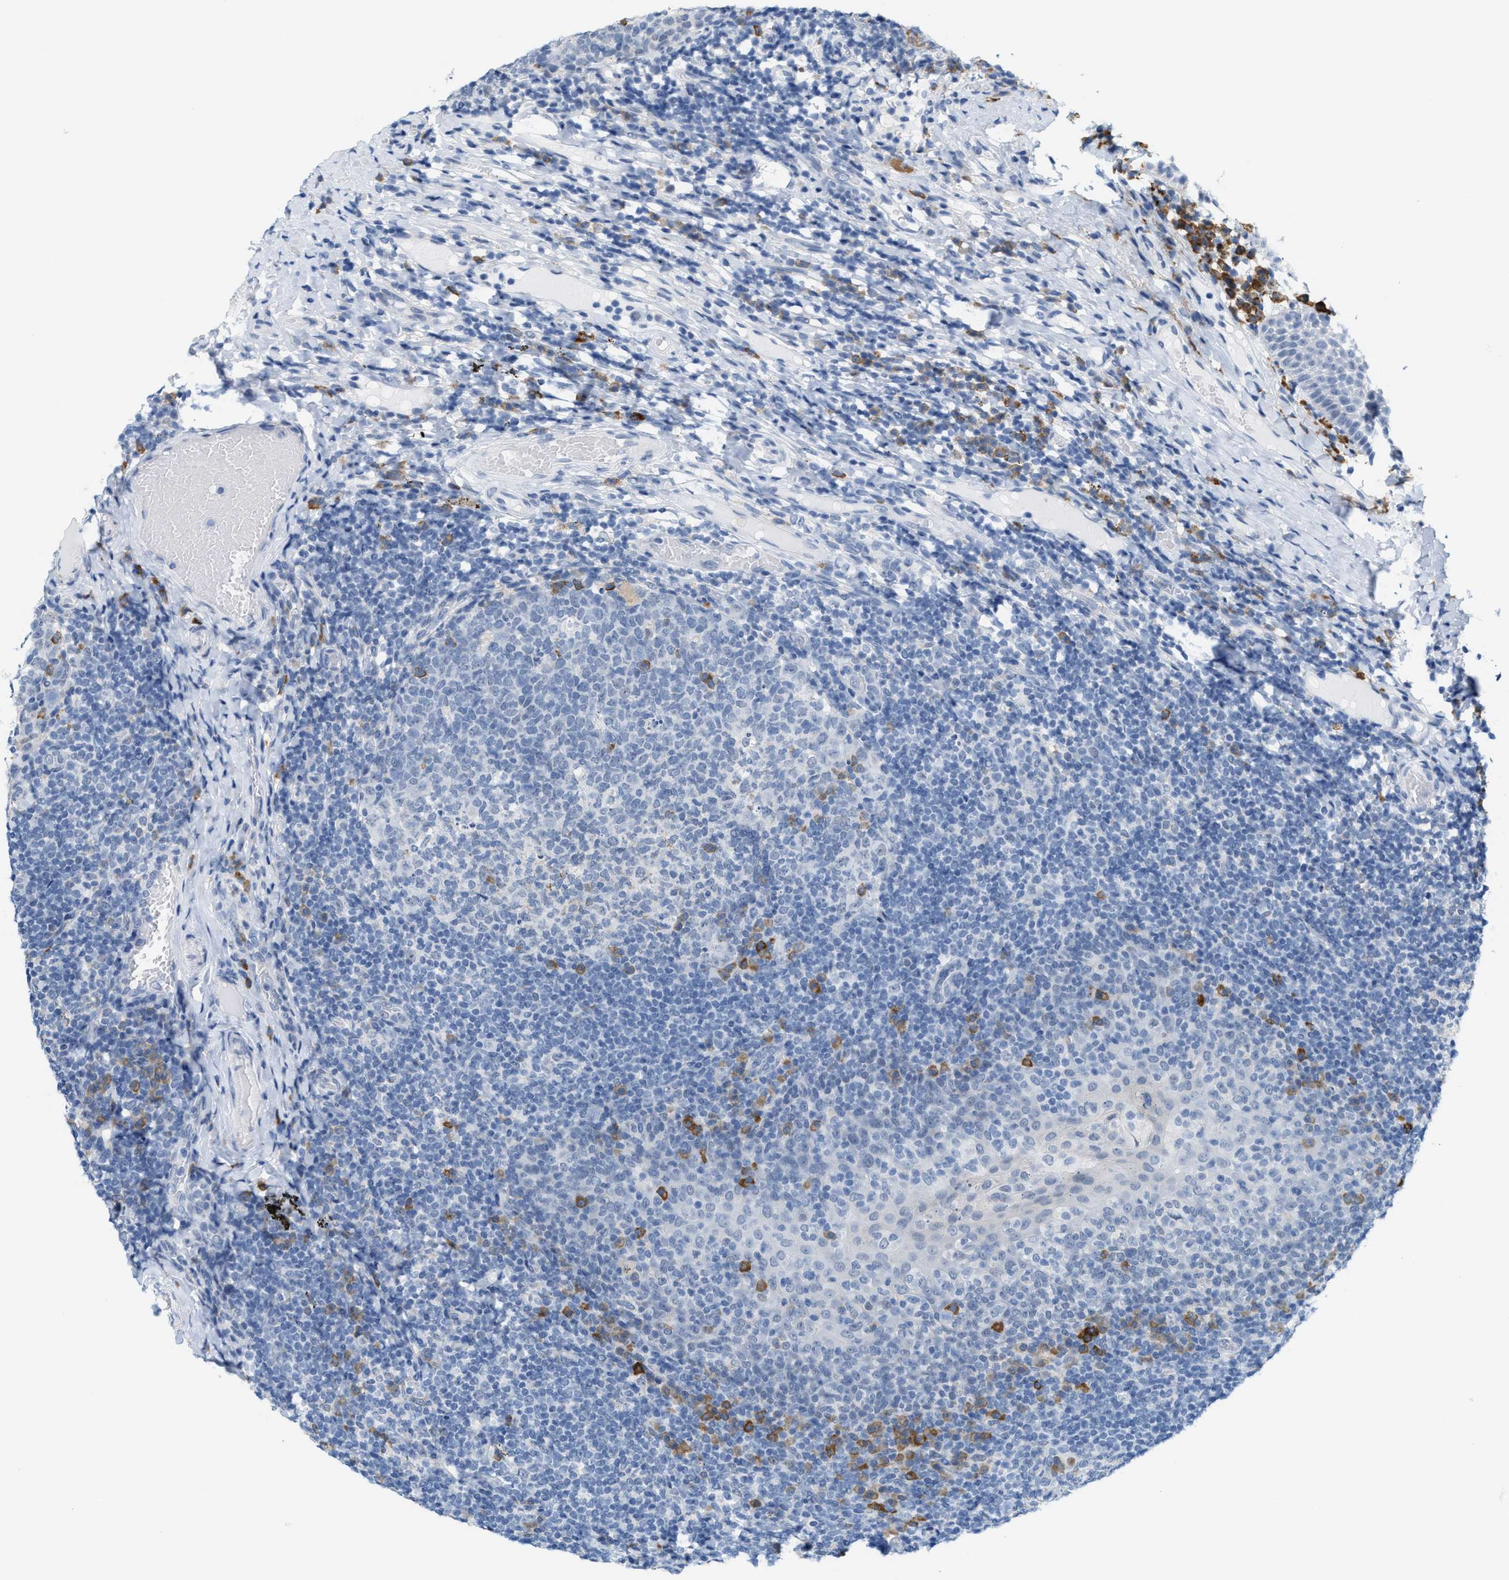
{"staining": {"intensity": "moderate", "quantity": "<25%", "location": "cytoplasmic/membranous"}, "tissue": "tonsil", "cell_type": "Germinal center cells", "image_type": "normal", "snomed": [{"axis": "morphology", "description": "Normal tissue, NOS"}, {"axis": "topography", "description": "Tonsil"}], "caption": "Immunohistochemistry (IHC) staining of unremarkable tonsil, which exhibits low levels of moderate cytoplasmic/membranous expression in approximately <25% of germinal center cells indicating moderate cytoplasmic/membranous protein staining. The staining was performed using DAB (brown) for protein detection and nuclei were counterstained in hematoxylin (blue).", "gene": "KIFC3", "patient": {"sex": "female", "age": 19}}